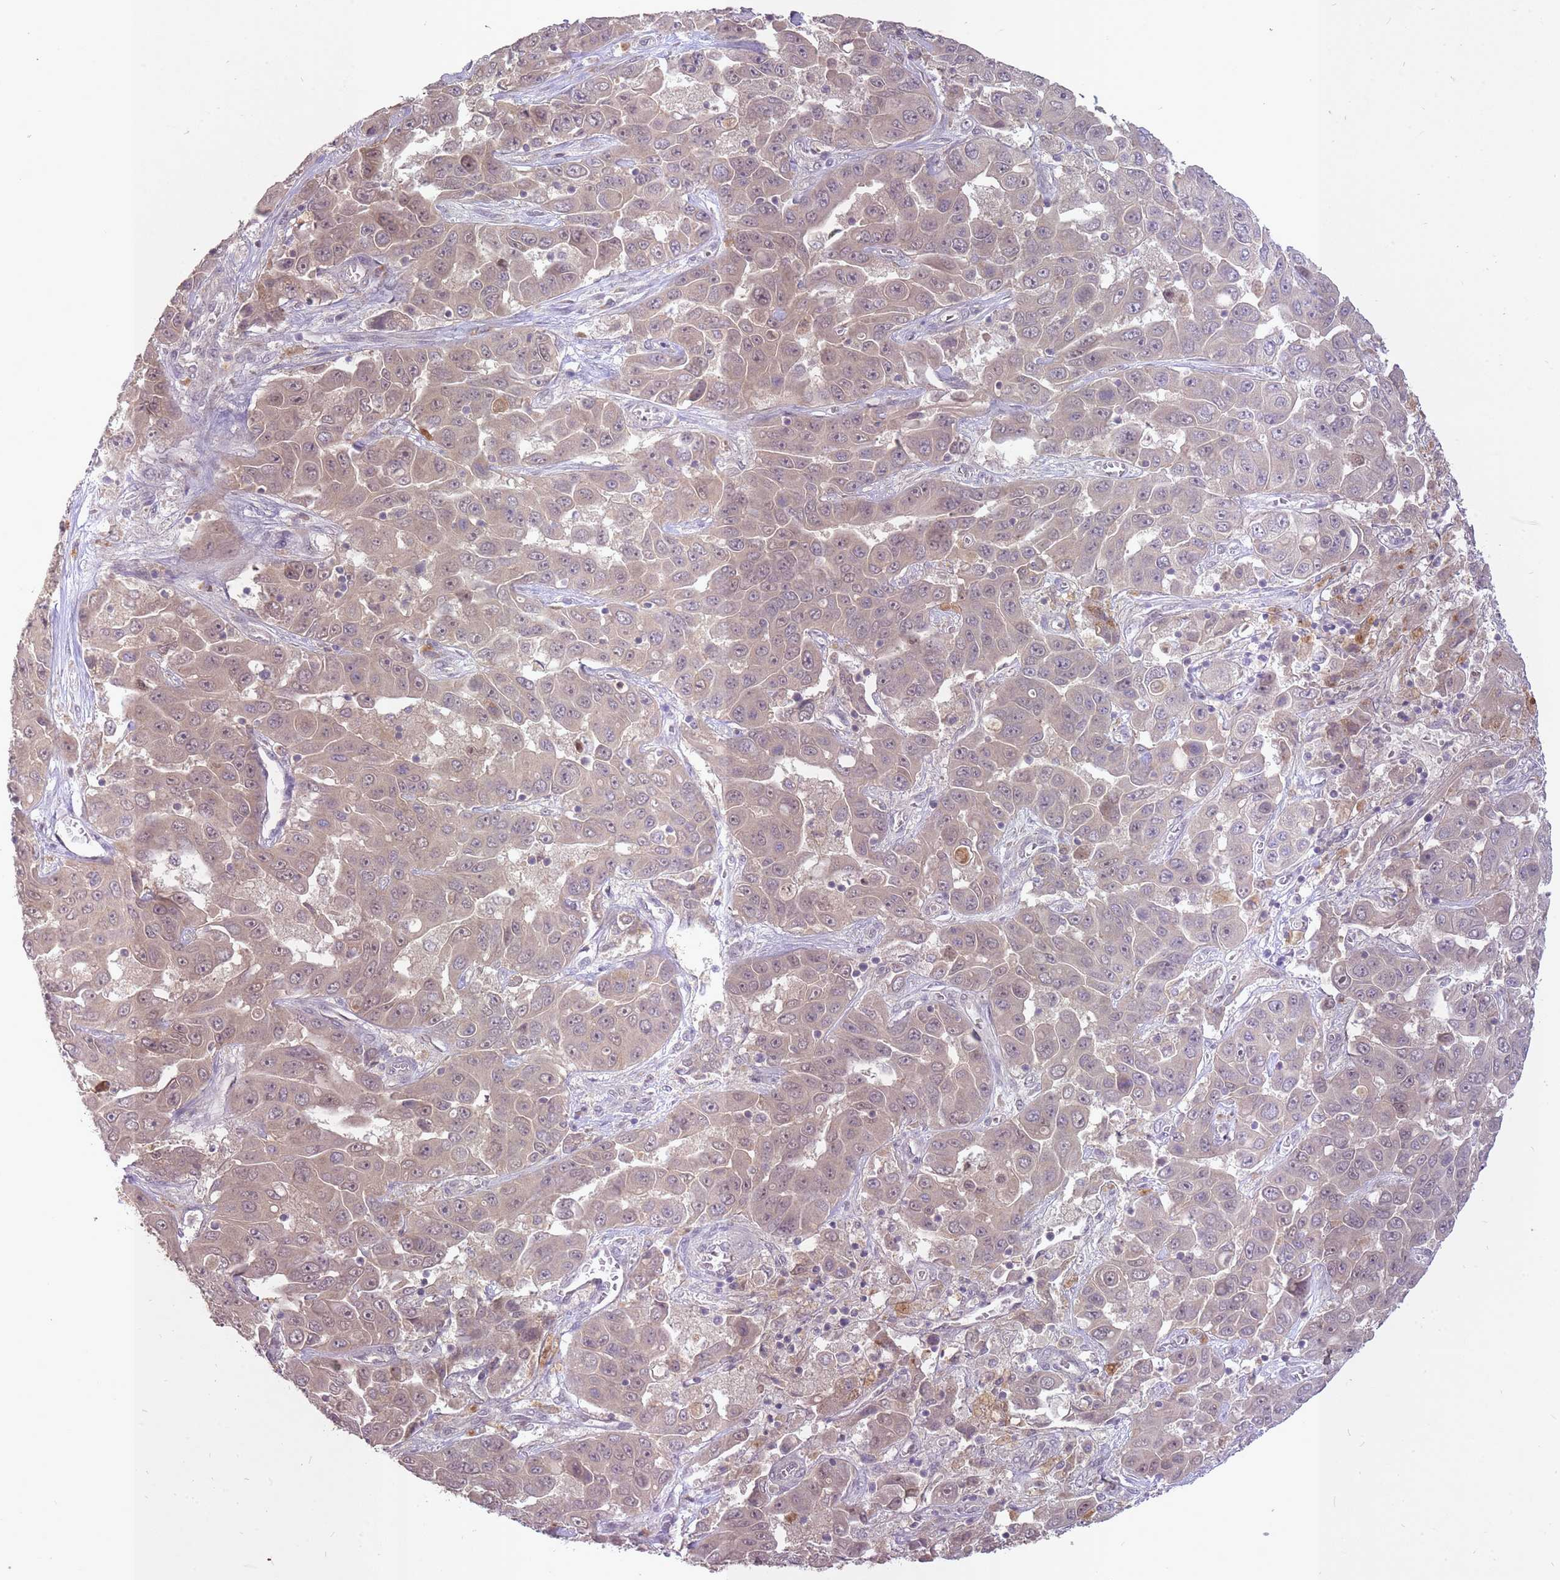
{"staining": {"intensity": "weak", "quantity": "25%-75%", "location": "cytoplasmic/membranous,nuclear"}, "tissue": "liver cancer", "cell_type": "Tumor cells", "image_type": "cancer", "snomed": [{"axis": "morphology", "description": "Cholangiocarcinoma"}, {"axis": "topography", "description": "Liver"}], "caption": "Cholangiocarcinoma (liver) stained for a protein demonstrates weak cytoplasmic/membranous and nuclear positivity in tumor cells.", "gene": "LRATD2", "patient": {"sex": "female", "age": 52}}